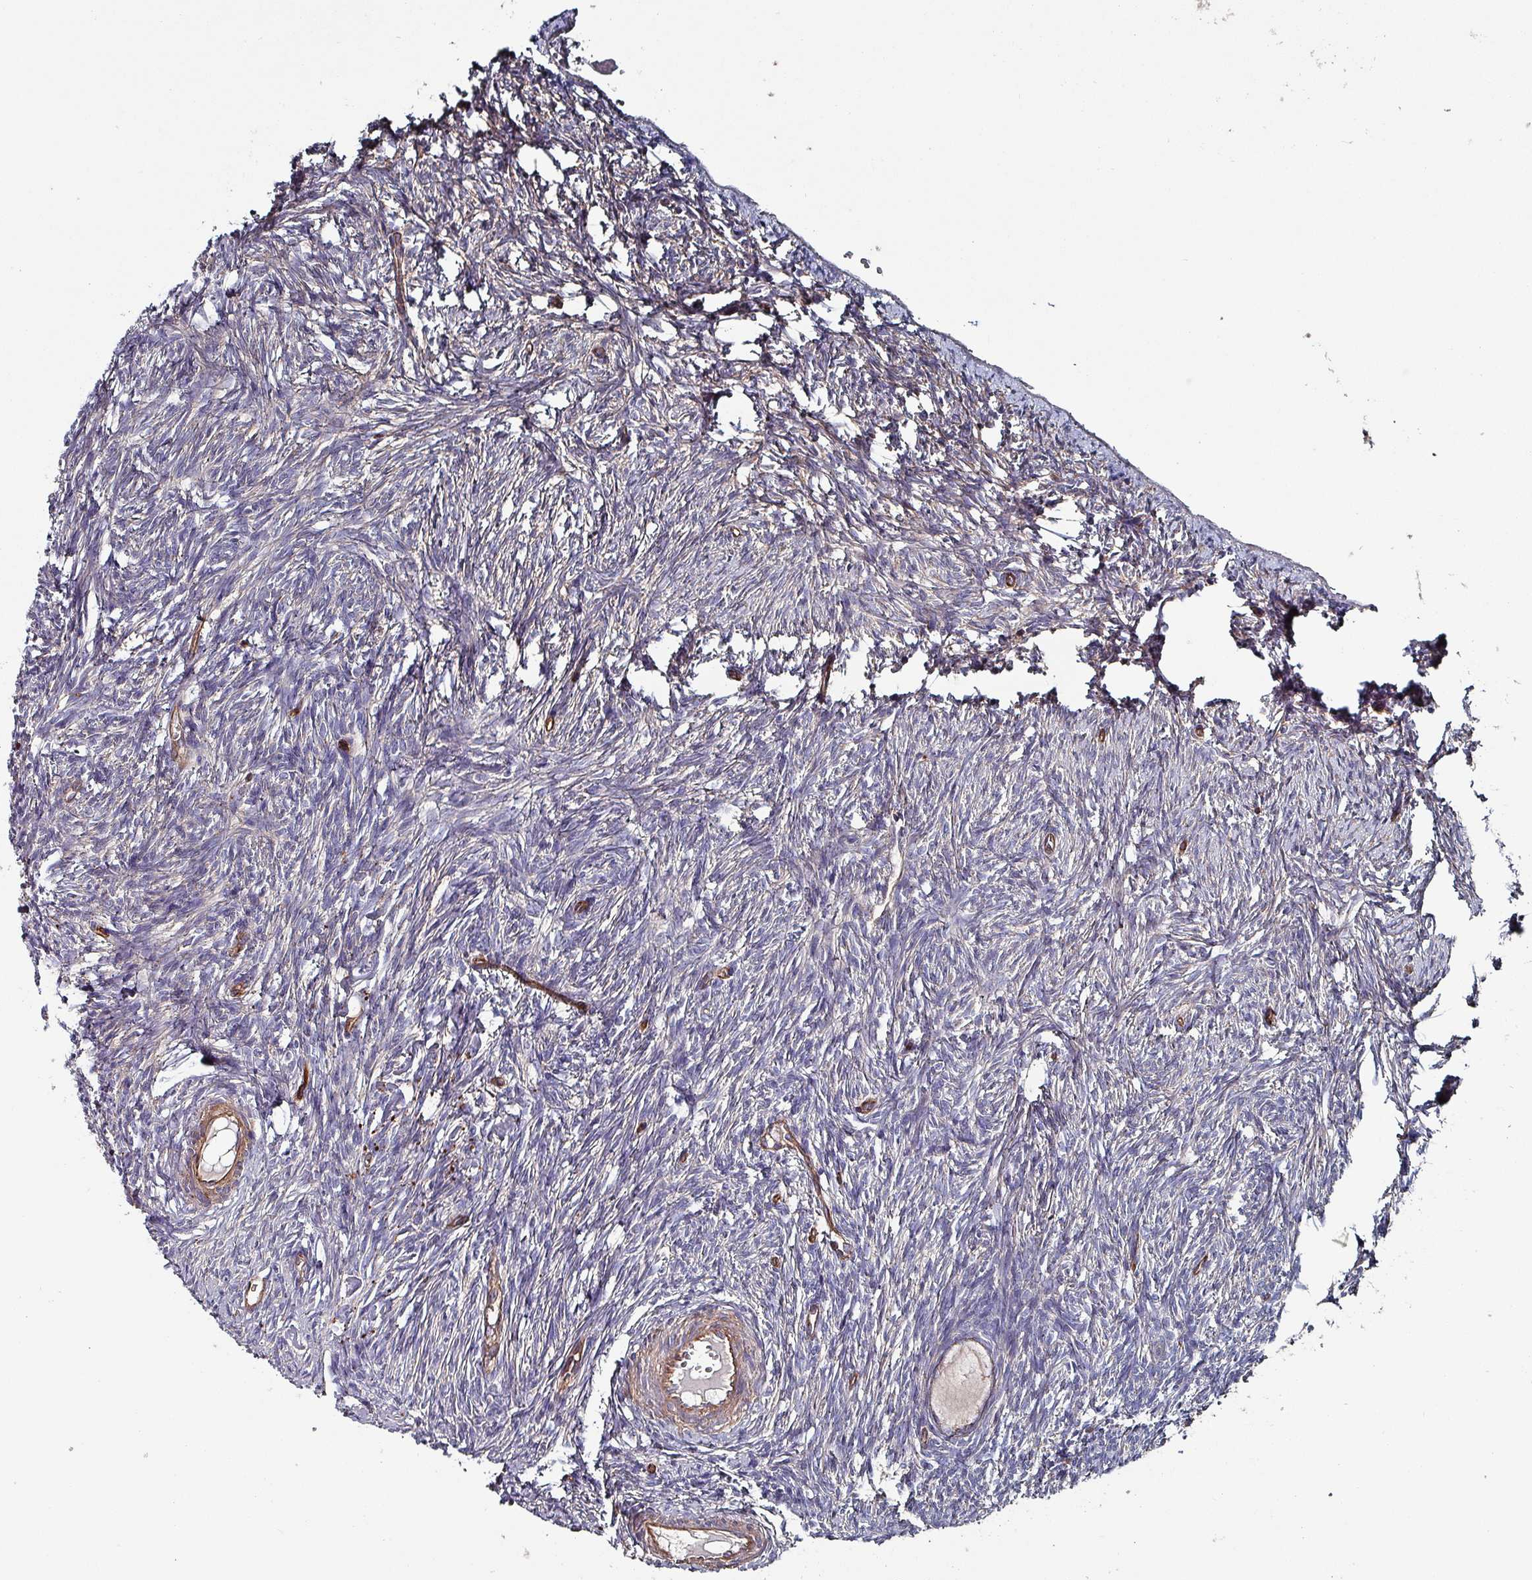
{"staining": {"intensity": "negative", "quantity": "none", "location": "none"}, "tissue": "ovary", "cell_type": "Ovarian stroma cells", "image_type": "normal", "snomed": [{"axis": "morphology", "description": "Normal tissue, NOS"}, {"axis": "topography", "description": "Ovary"}], "caption": "Ovary stained for a protein using immunohistochemistry (IHC) shows no expression ovarian stroma cells.", "gene": "ANO10", "patient": {"sex": "female", "age": 51}}